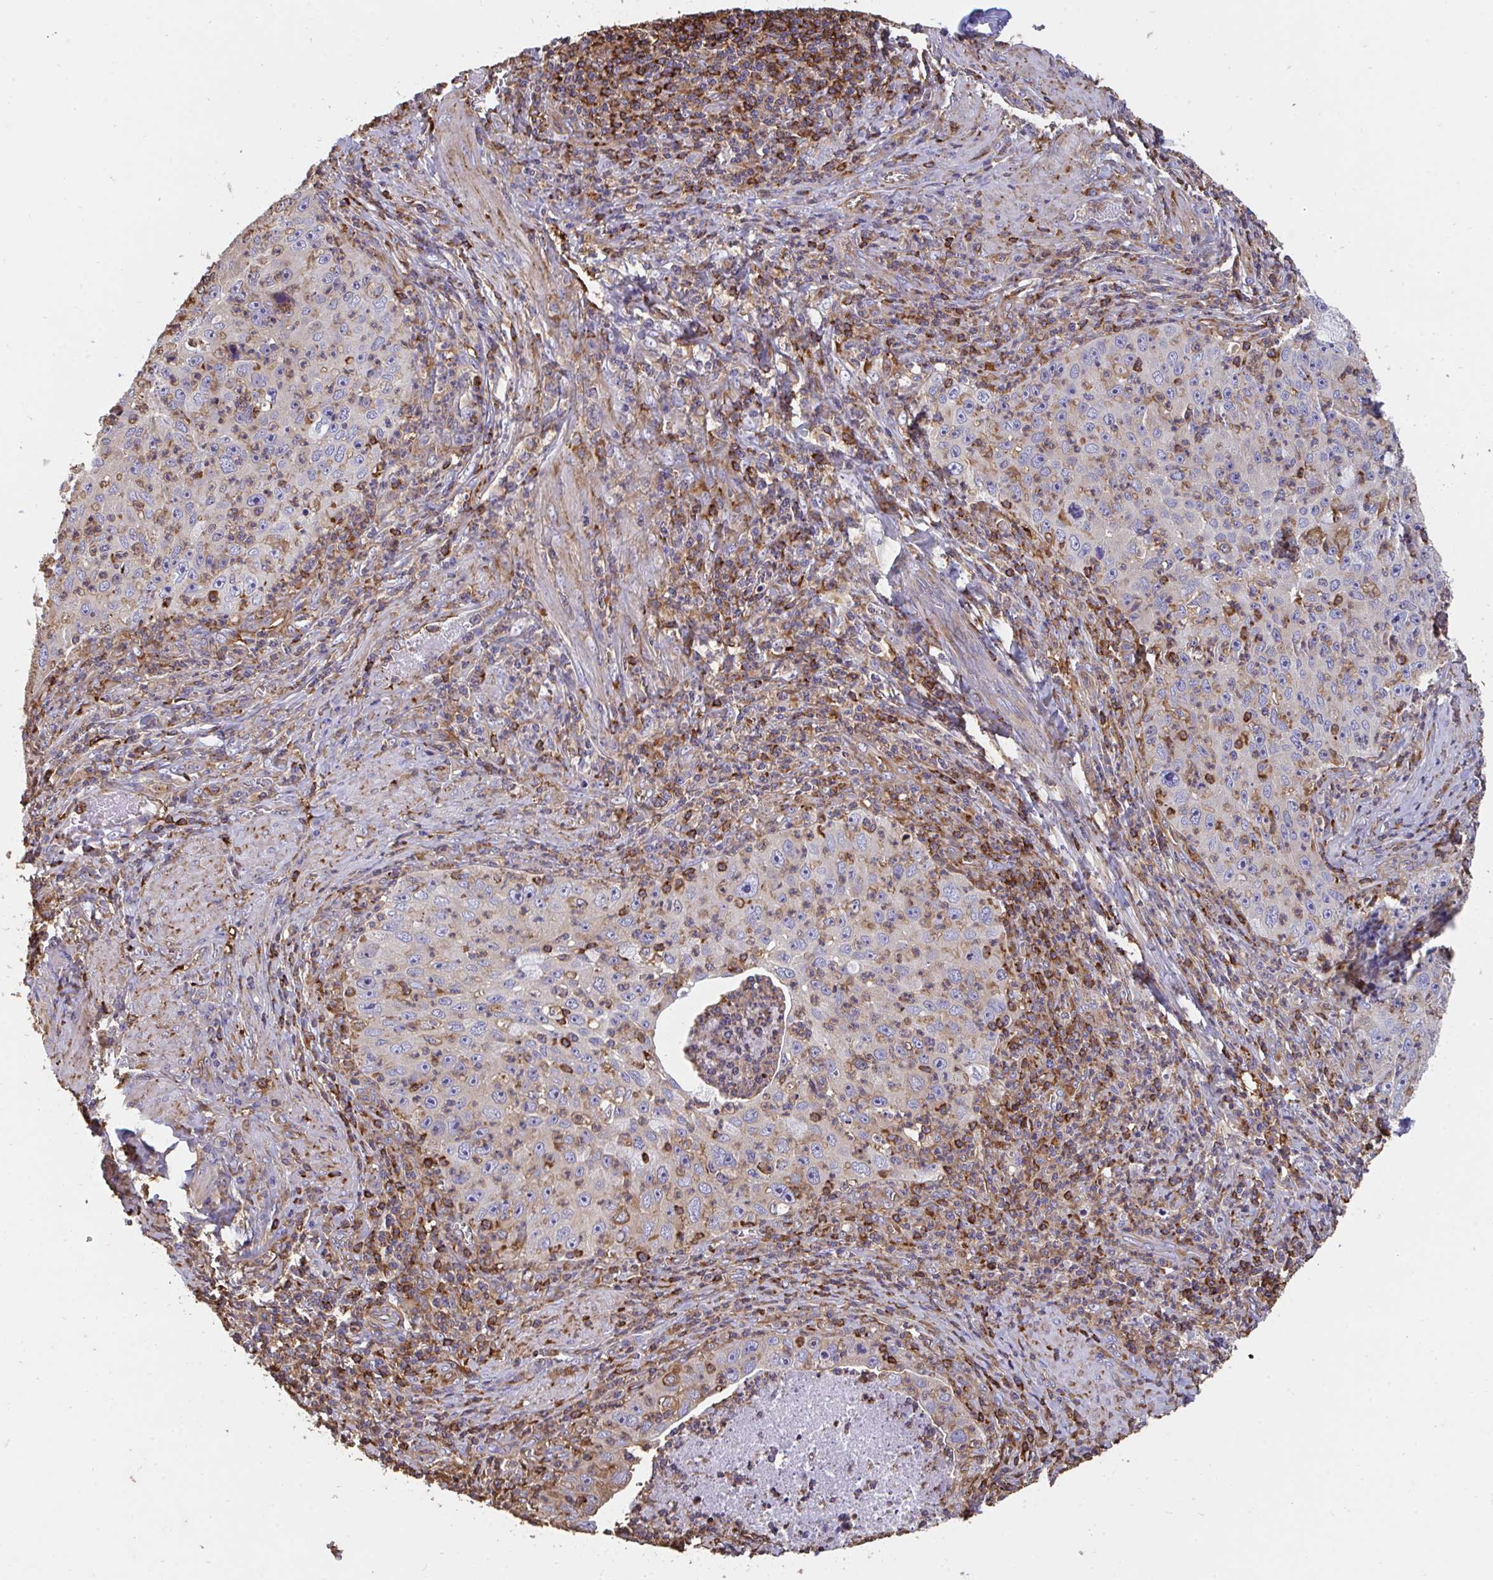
{"staining": {"intensity": "negative", "quantity": "none", "location": "none"}, "tissue": "cervical cancer", "cell_type": "Tumor cells", "image_type": "cancer", "snomed": [{"axis": "morphology", "description": "Squamous cell carcinoma, NOS"}, {"axis": "topography", "description": "Cervix"}], "caption": "IHC of cervical cancer (squamous cell carcinoma) reveals no expression in tumor cells.", "gene": "CFL1", "patient": {"sex": "female", "age": 30}}